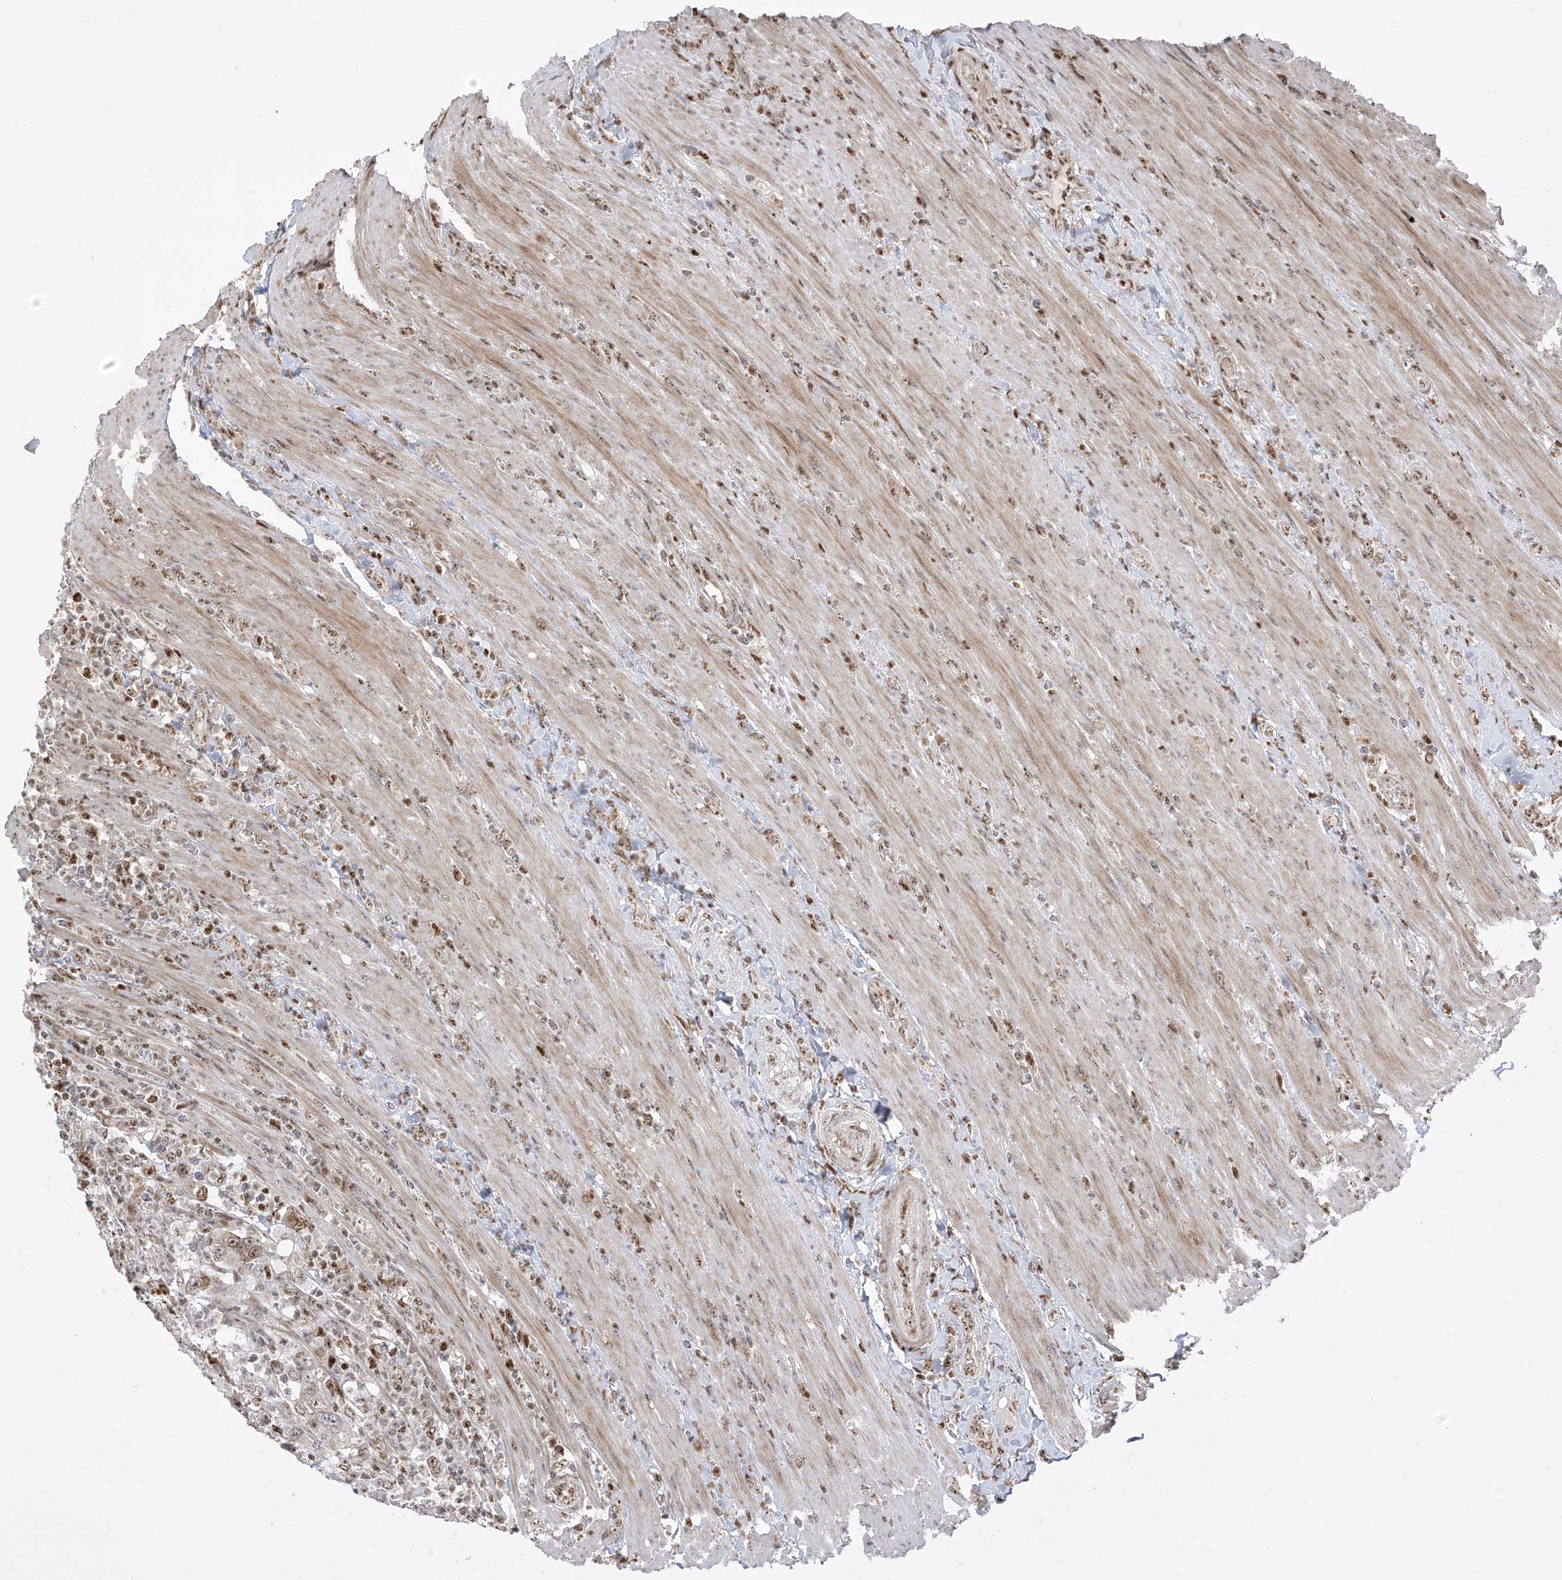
{"staining": {"intensity": "moderate", "quantity": "25%-75%", "location": "cytoplasmic/membranous,nuclear"}, "tissue": "colorectal cancer", "cell_type": "Tumor cells", "image_type": "cancer", "snomed": [{"axis": "morphology", "description": "Adenocarcinoma, NOS"}, {"axis": "topography", "description": "Colon"}], "caption": "Tumor cells reveal moderate cytoplasmic/membranous and nuclear staining in about 25%-75% of cells in colorectal adenocarcinoma. The staining was performed using DAB (3,3'-diaminobenzidine) to visualize the protein expression in brown, while the nuclei were stained in blue with hematoxylin (Magnification: 20x).", "gene": "ZBTB8A", "patient": {"sex": "female", "age": 75}}